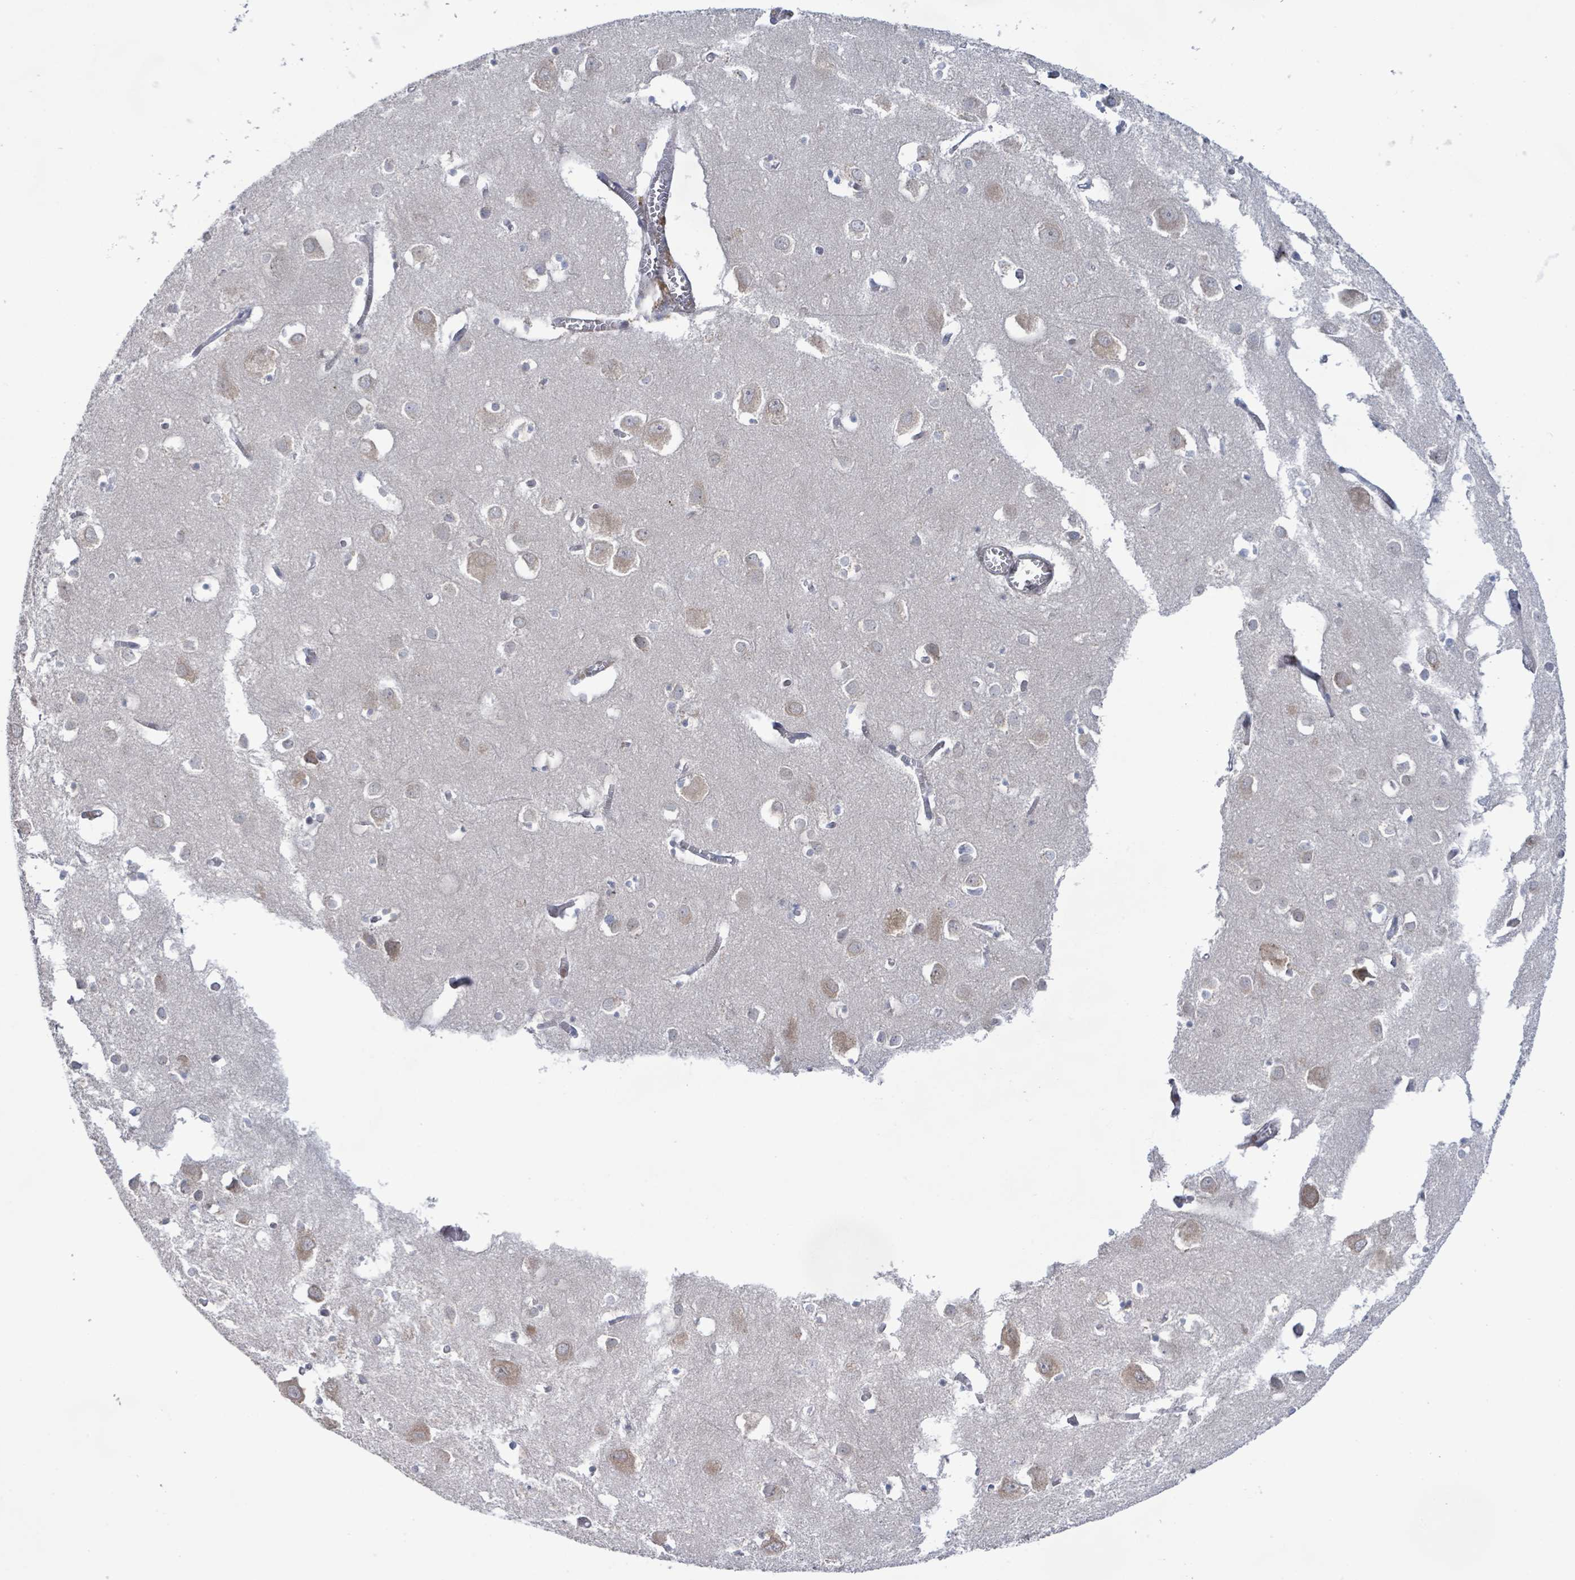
{"staining": {"intensity": "negative", "quantity": "none", "location": "none"}, "tissue": "cerebral cortex", "cell_type": "Endothelial cells", "image_type": "normal", "snomed": [{"axis": "morphology", "description": "Normal tissue, NOS"}, {"axis": "topography", "description": "Cerebral cortex"}], "caption": "The photomicrograph demonstrates no staining of endothelial cells in benign cerebral cortex. (Brightfield microscopy of DAB (3,3'-diaminobenzidine) immunohistochemistry (IHC) at high magnification).", "gene": "SLIT3", "patient": {"sex": "male", "age": 70}}